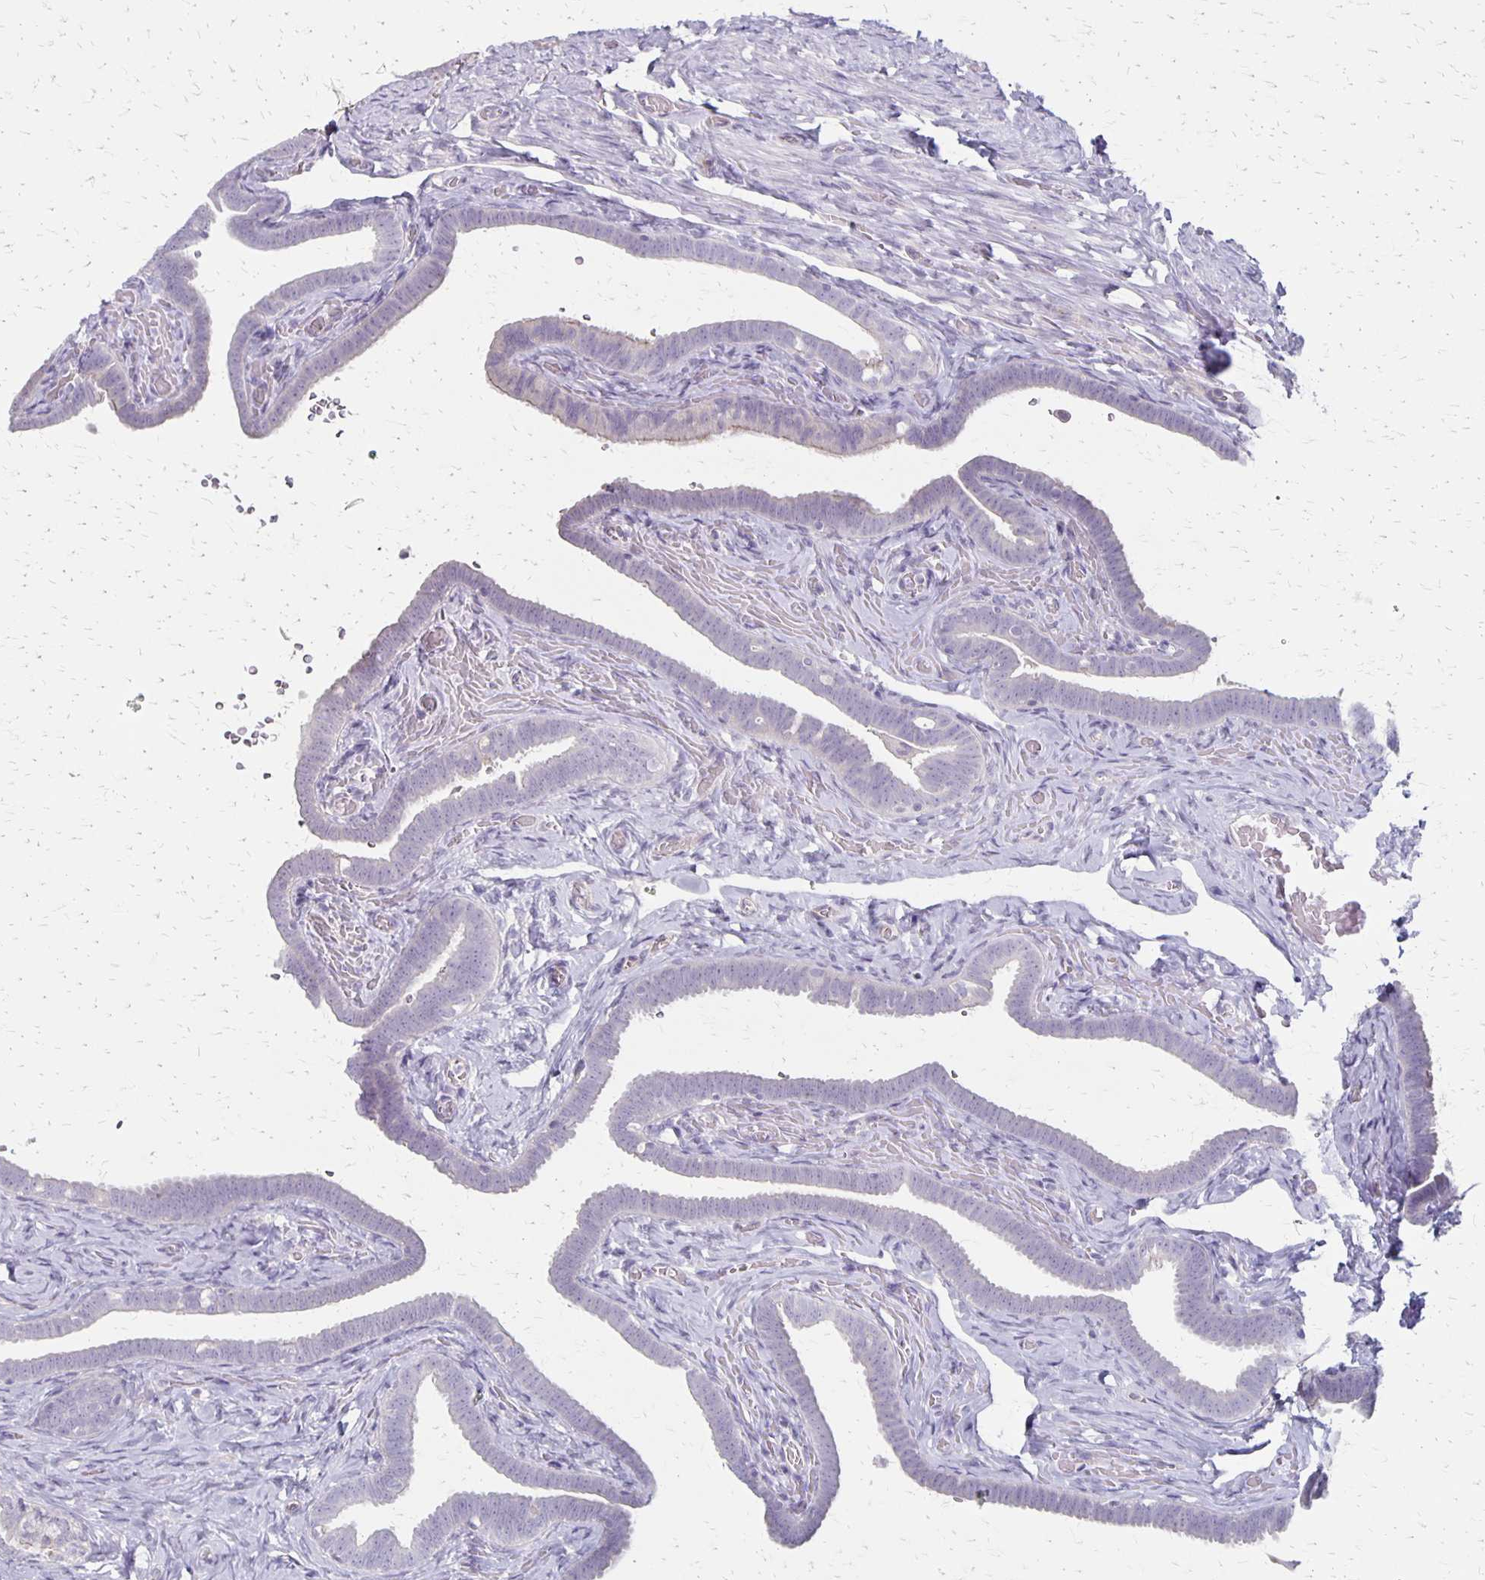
{"staining": {"intensity": "negative", "quantity": "none", "location": "none"}, "tissue": "fallopian tube", "cell_type": "Glandular cells", "image_type": "normal", "snomed": [{"axis": "morphology", "description": "Normal tissue, NOS"}, {"axis": "topography", "description": "Fallopian tube"}], "caption": "There is no significant positivity in glandular cells of fallopian tube. (DAB (3,3'-diaminobenzidine) immunohistochemistry (IHC) with hematoxylin counter stain).", "gene": "HOMER1", "patient": {"sex": "female", "age": 69}}